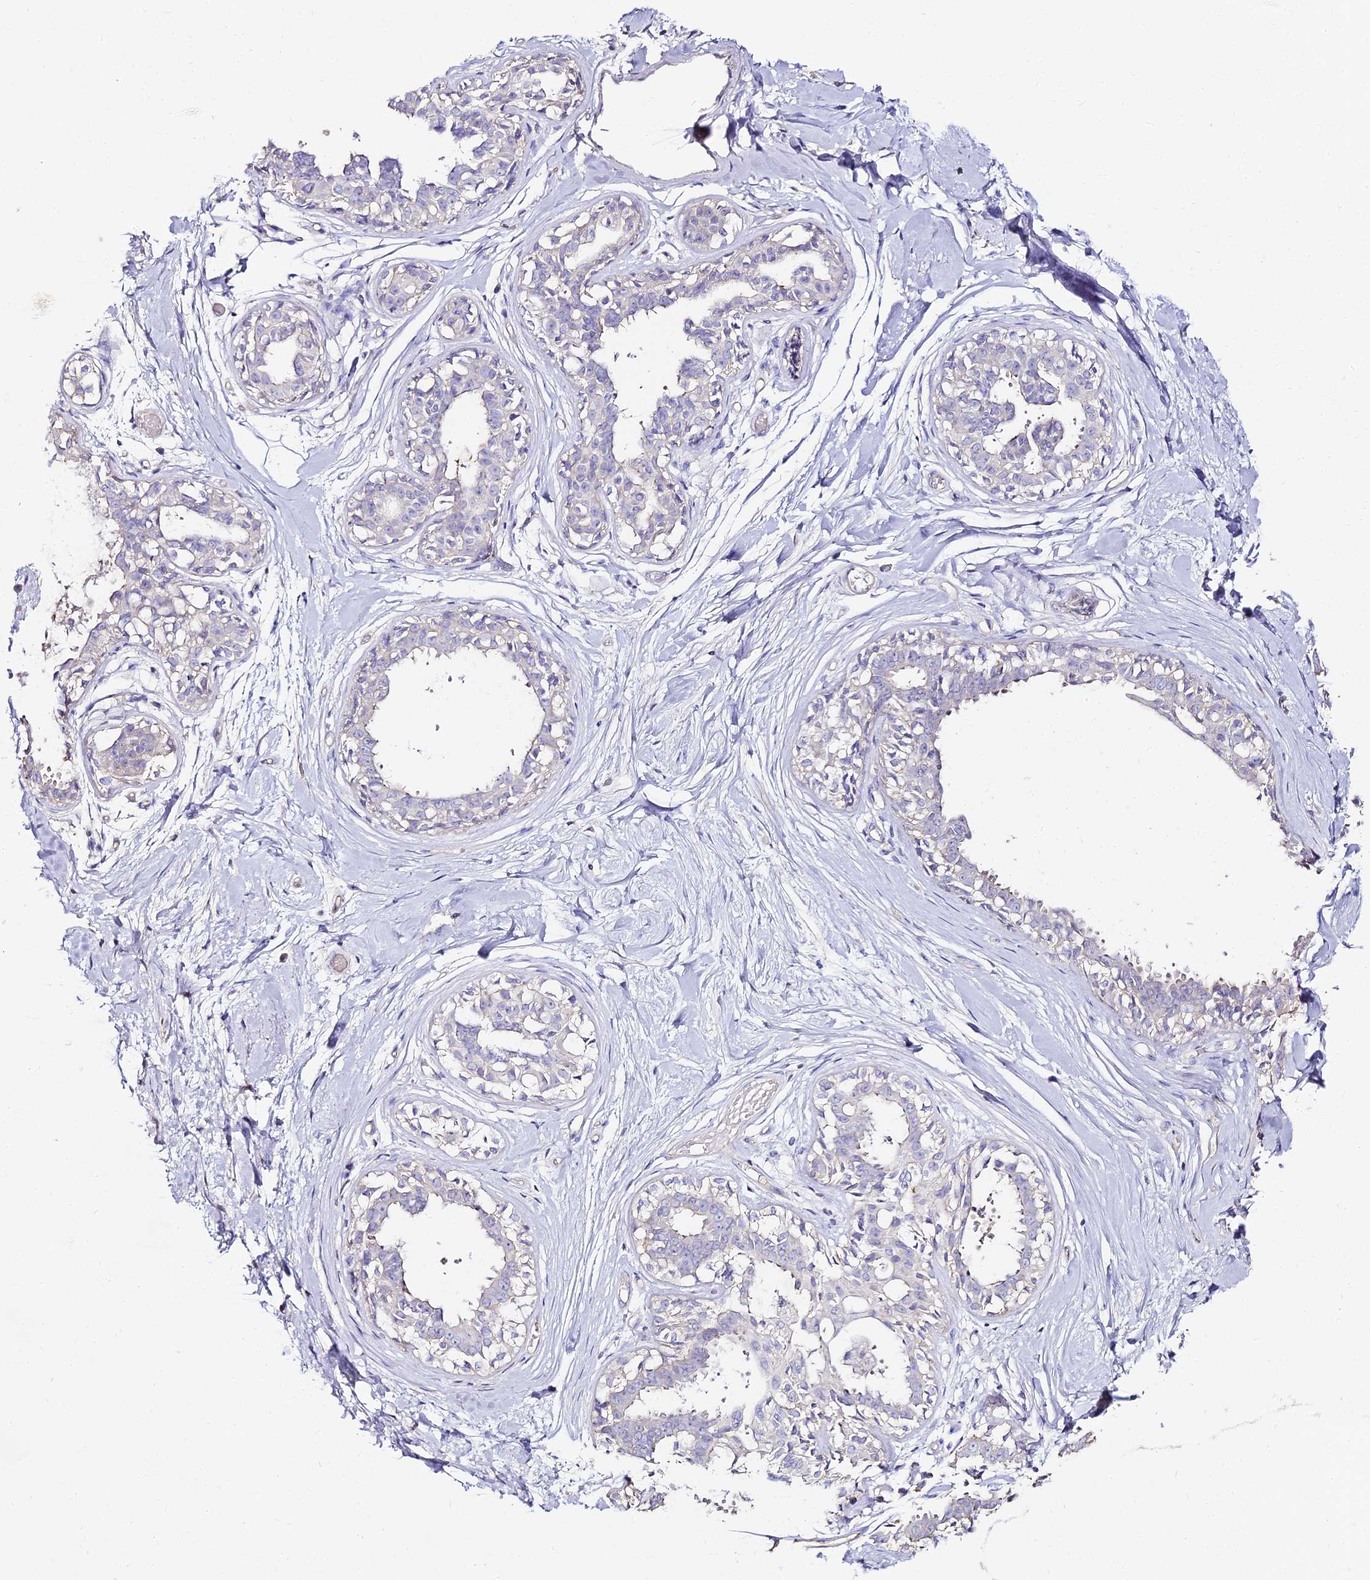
{"staining": {"intensity": "negative", "quantity": "none", "location": "none"}, "tissue": "breast", "cell_type": "Adipocytes", "image_type": "normal", "snomed": [{"axis": "morphology", "description": "Normal tissue, NOS"}, {"axis": "topography", "description": "Breast"}], "caption": "IHC of benign breast displays no expression in adipocytes.", "gene": "ALPG", "patient": {"sex": "female", "age": 45}}